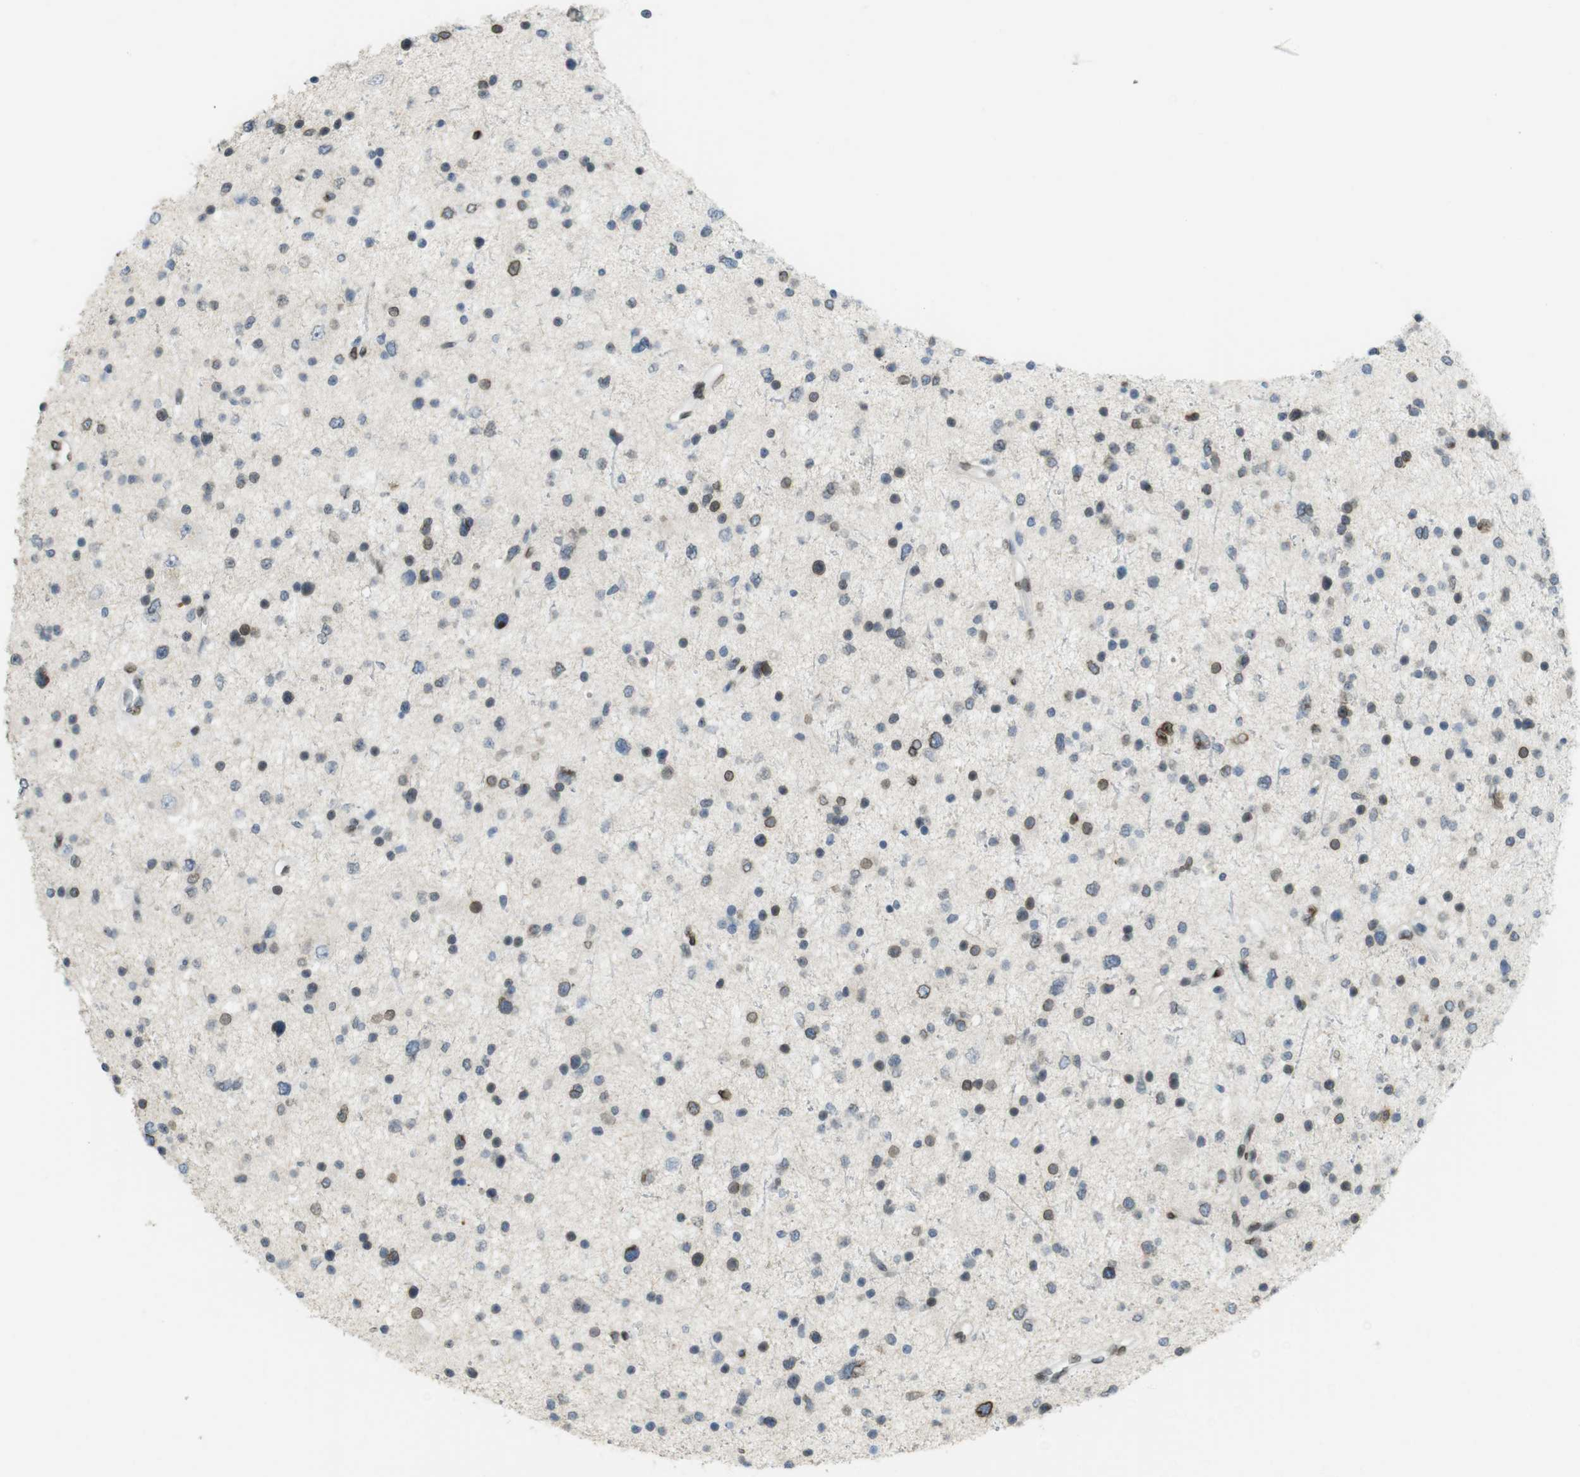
{"staining": {"intensity": "moderate", "quantity": "25%-75%", "location": "cytoplasmic/membranous,nuclear"}, "tissue": "glioma", "cell_type": "Tumor cells", "image_type": "cancer", "snomed": [{"axis": "morphology", "description": "Glioma, malignant, Low grade"}, {"axis": "topography", "description": "Brain"}], "caption": "This histopathology image shows IHC staining of human glioma, with medium moderate cytoplasmic/membranous and nuclear expression in approximately 25%-75% of tumor cells.", "gene": "ARL6IP6", "patient": {"sex": "female", "age": 37}}